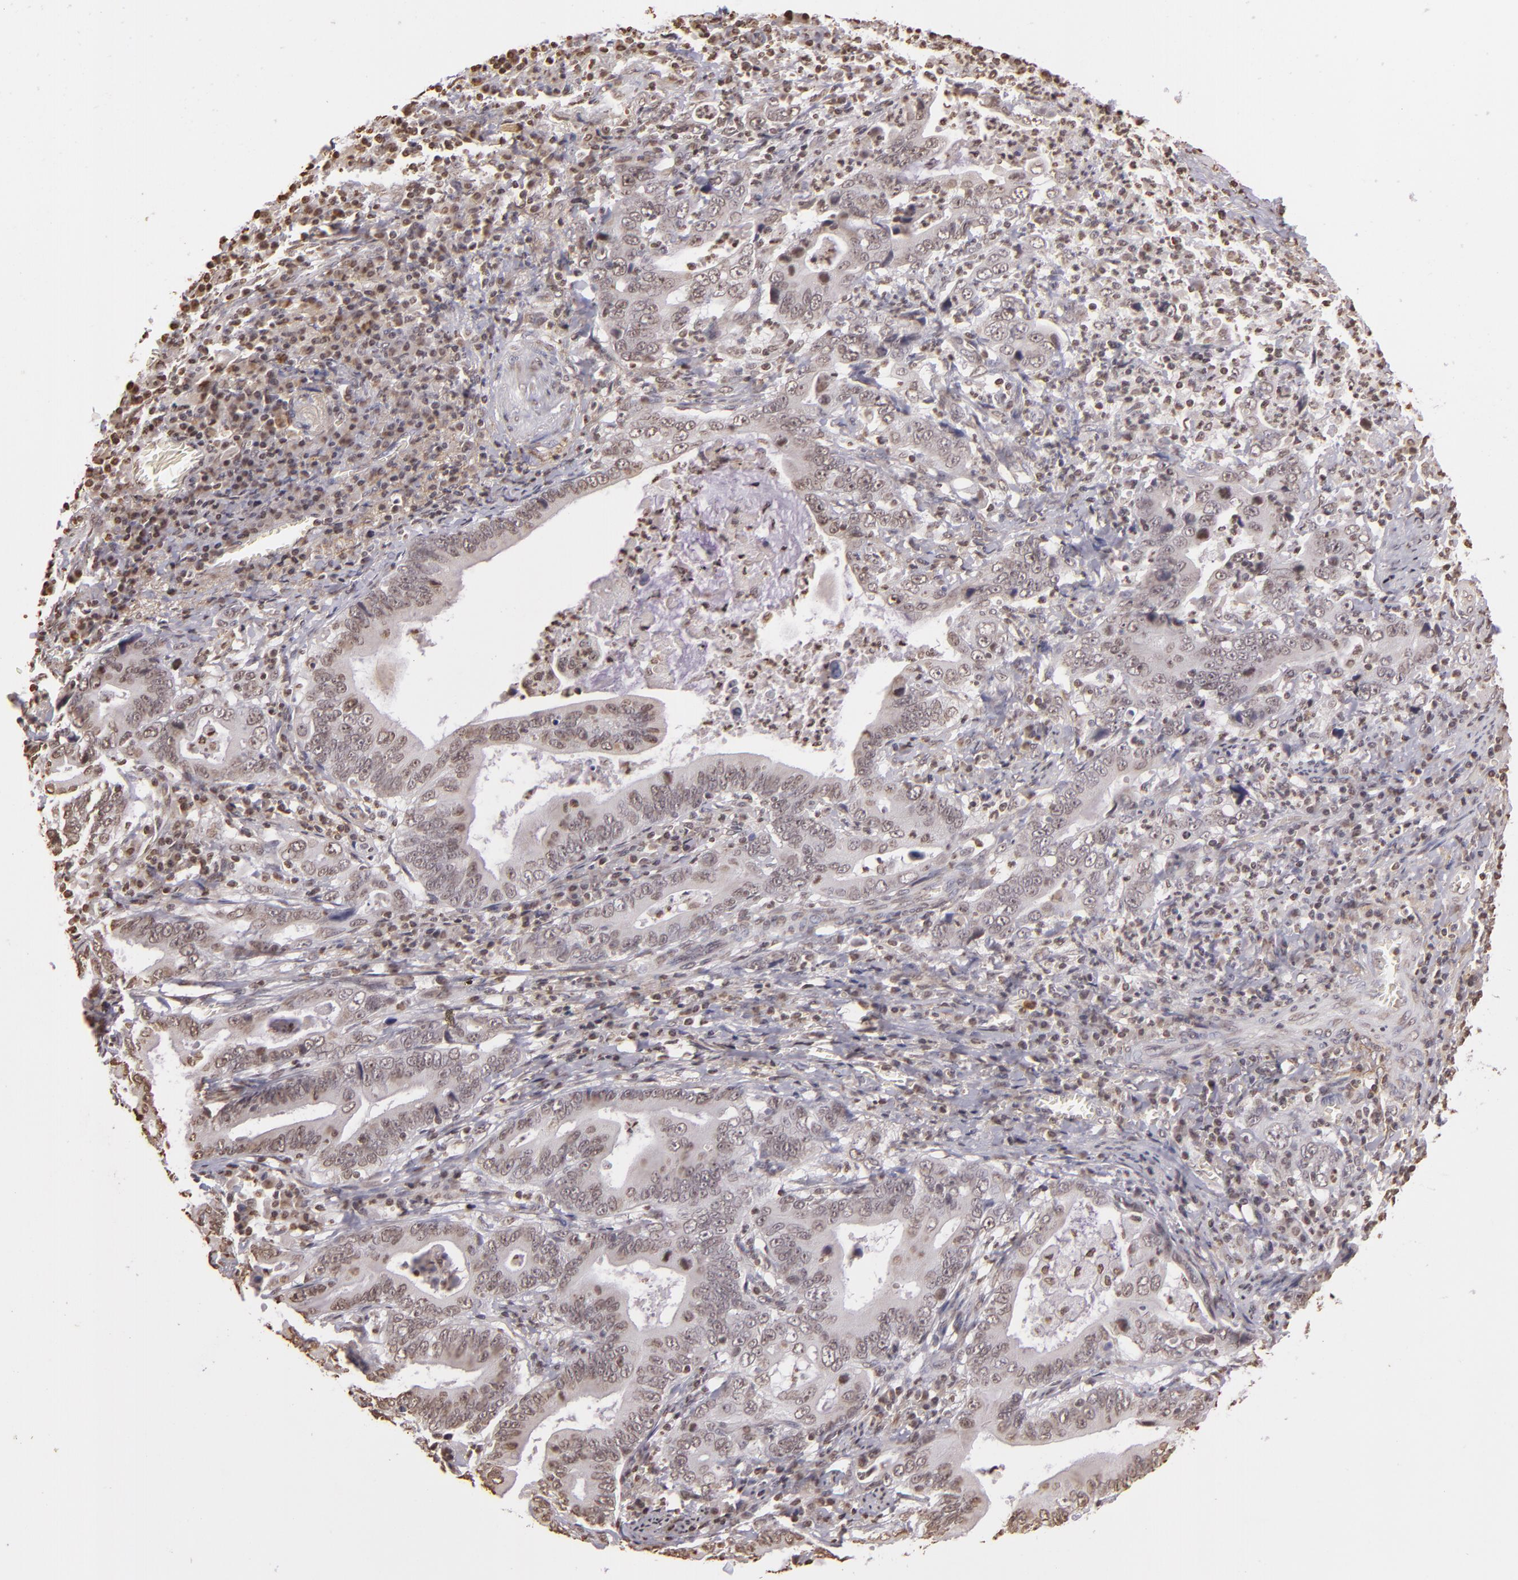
{"staining": {"intensity": "weak", "quantity": "<25%", "location": "nuclear"}, "tissue": "stomach cancer", "cell_type": "Tumor cells", "image_type": "cancer", "snomed": [{"axis": "morphology", "description": "Adenocarcinoma, NOS"}, {"axis": "topography", "description": "Stomach, upper"}], "caption": "Stomach adenocarcinoma was stained to show a protein in brown. There is no significant staining in tumor cells.", "gene": "THRB", "patient": {"sex": "male", "age": 63}}